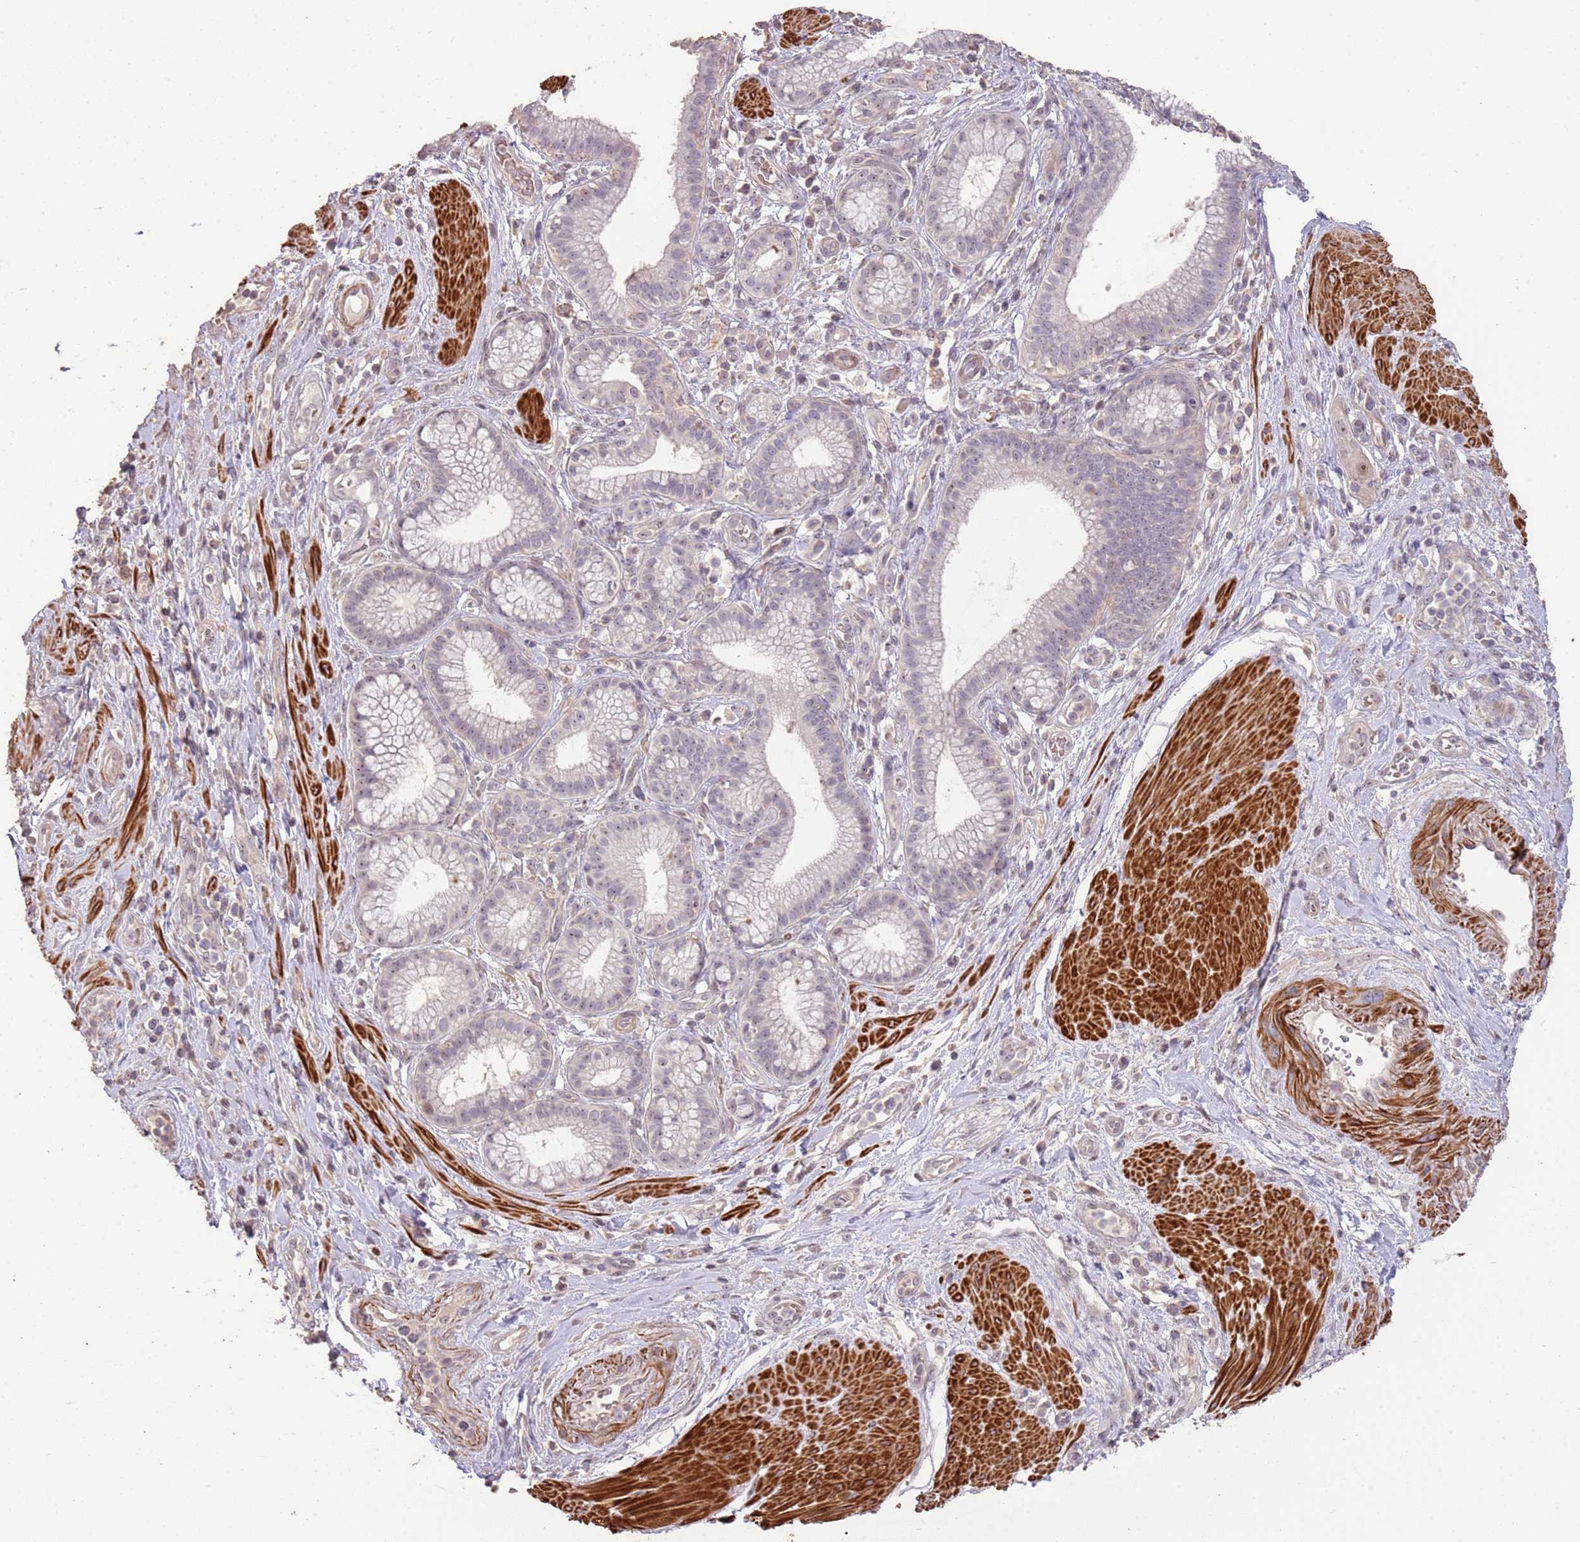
{"staining": {"intensity": "negative", "quantity": "none", "location": "none"}, "tissue": "pancreatic cancer", "cell_type": "Tumor cells", "image_type": "cancer", "snomed": [{"axis": "morphology", "description": "Adenocarcinoma, NOS"}, {"axis": "topography", "description": "Pancreas"}], "caption": "This is an IHC image of human pancreatic cancer (adenocarcinoma). There is no expression in tumor cells.", "gene": "ADTRP", "patient": {"sex": "male", "age": 72}}